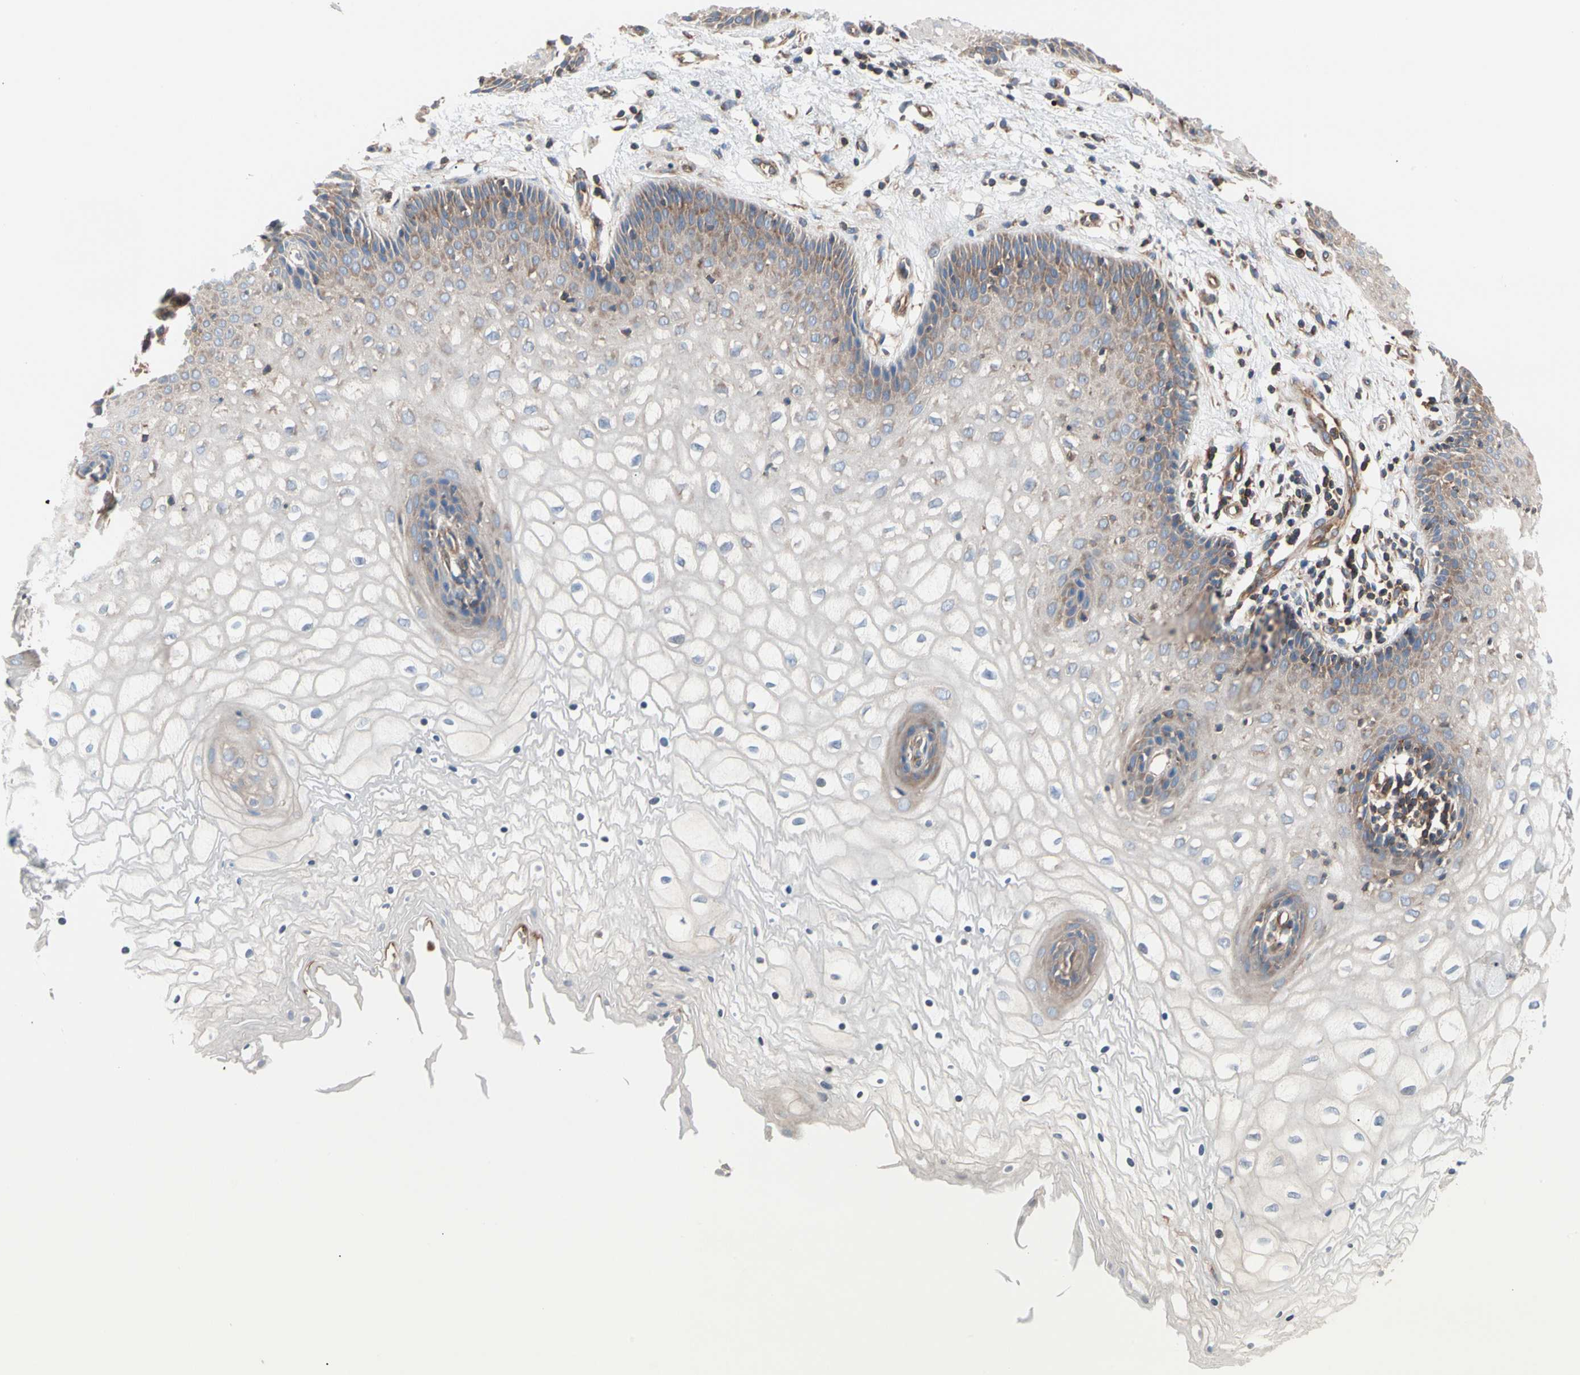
{"staining": {"intensity": "moderate", "quantity": "<25%", "location": "cytoplasmic/membranous"}, "tissue": "vagina", "cell_type": "Squamous epithelial cells", "image_type": "normal", "snomed": [{"axis": "morphology", "description": "Normal tissue, NOS"}, {"axis": "topography", "description": "Vagina"}], "caption": "About <25% of squamous epithelial cells in normal vagina demonstrate moderate cytoplasmic/membranous protein staining as visualized by brown immunohistochemical staining.", "gene": "ROCK1", "patient": {"sex": "female", "age": 34}}